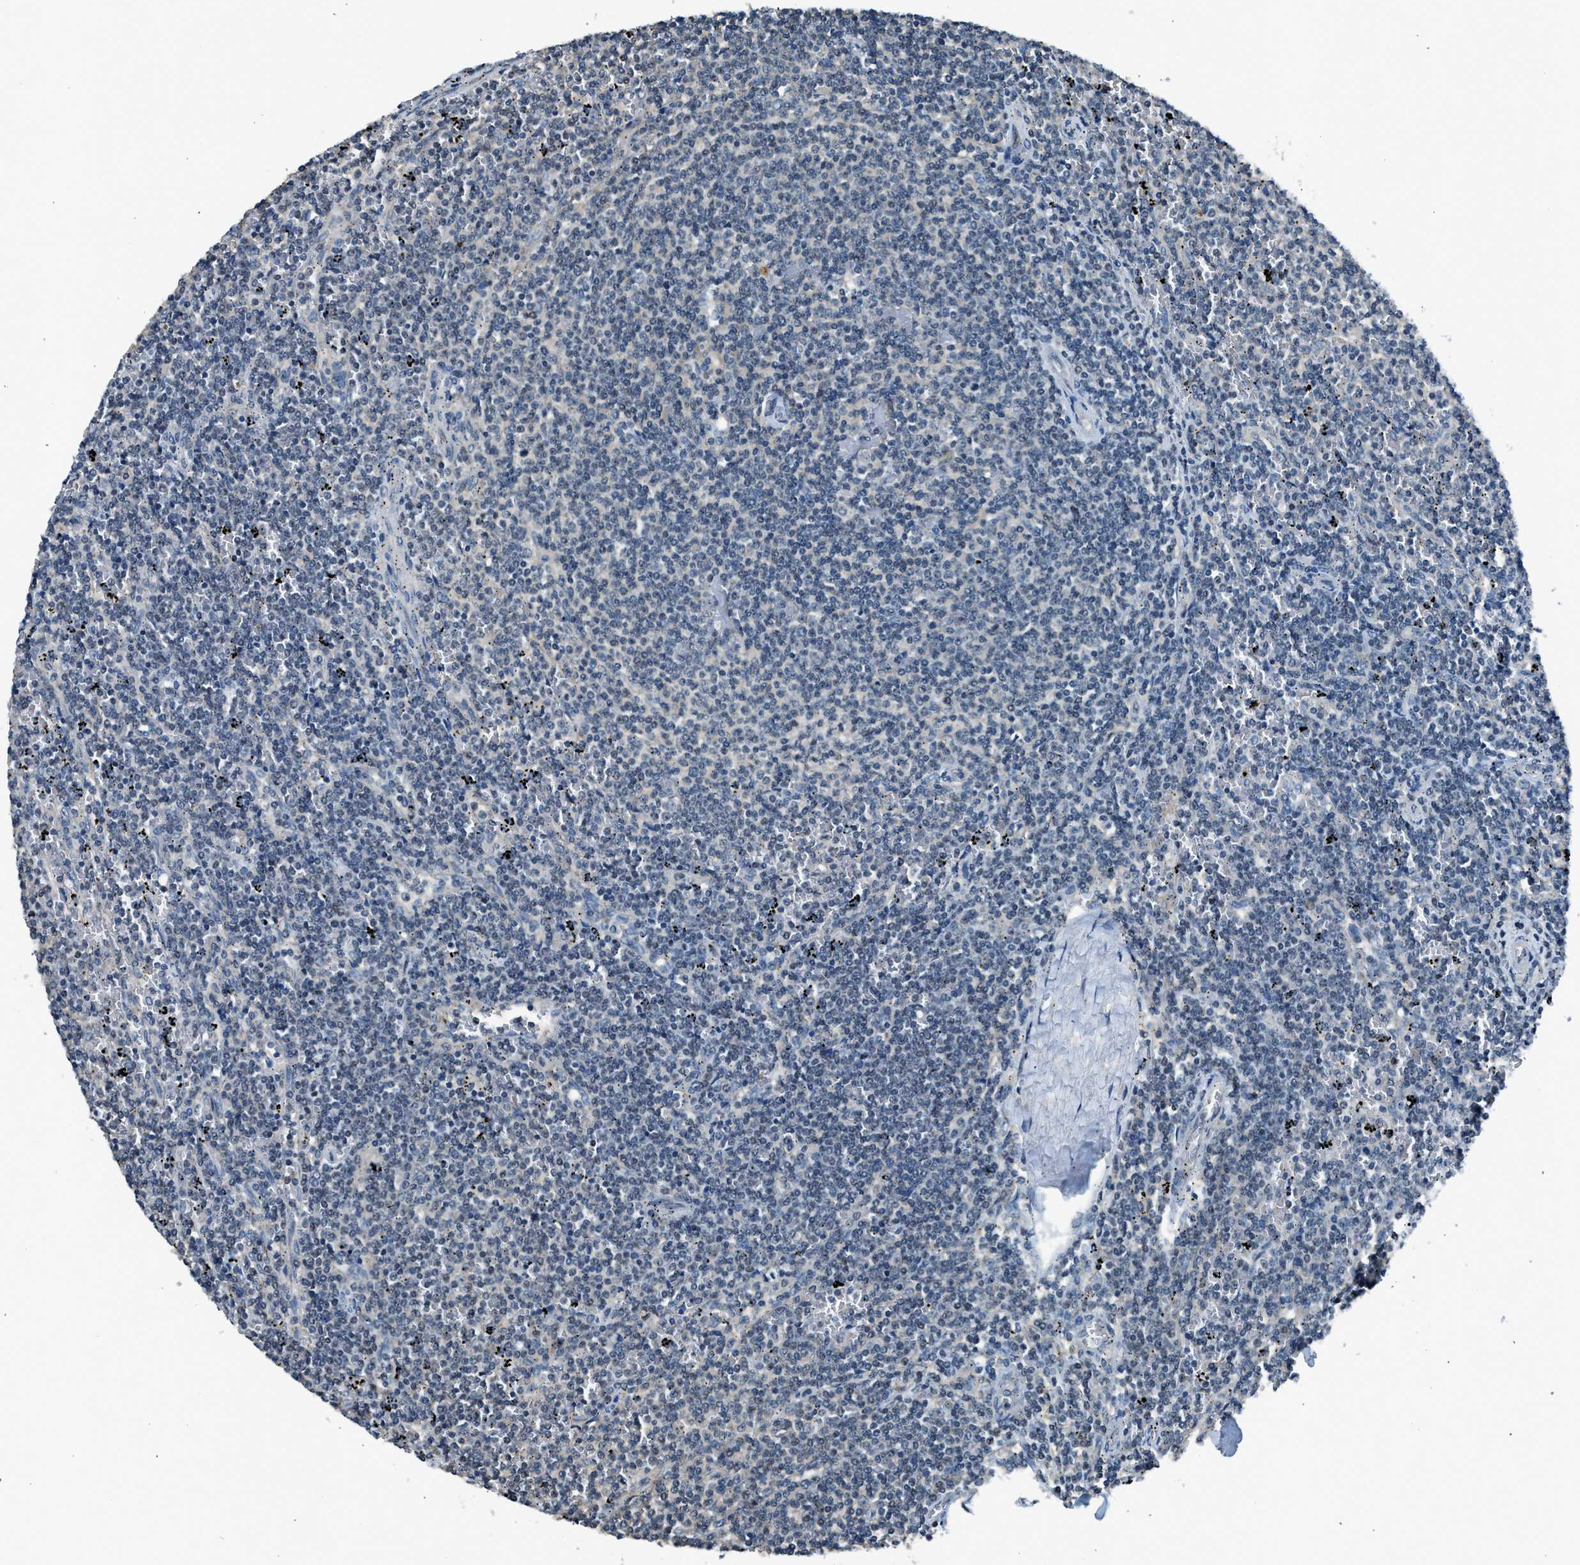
{"staining": {"intensity": "negative", "quantity": "none", "location": "none"}, "tissue": "lymphoma", "cell_type": "Tumor cells", "image_type": "cancer", "snomed": [{"axis": "morphology", "description": "Malignant lymphoma, non-Hodgkin's type, Low grade"}, {"axis": "topography", "description": "Spleen"}], "caption": "Tumor cells show no significant protein staining in lymphoma. (Brightfield microscopy of DAB (3,3'-diaminobenzidine) immunohistochemistry (IHC) at high magnification).", "gene": "LMLN", "patient": {"sex": "female", "age": 50}}